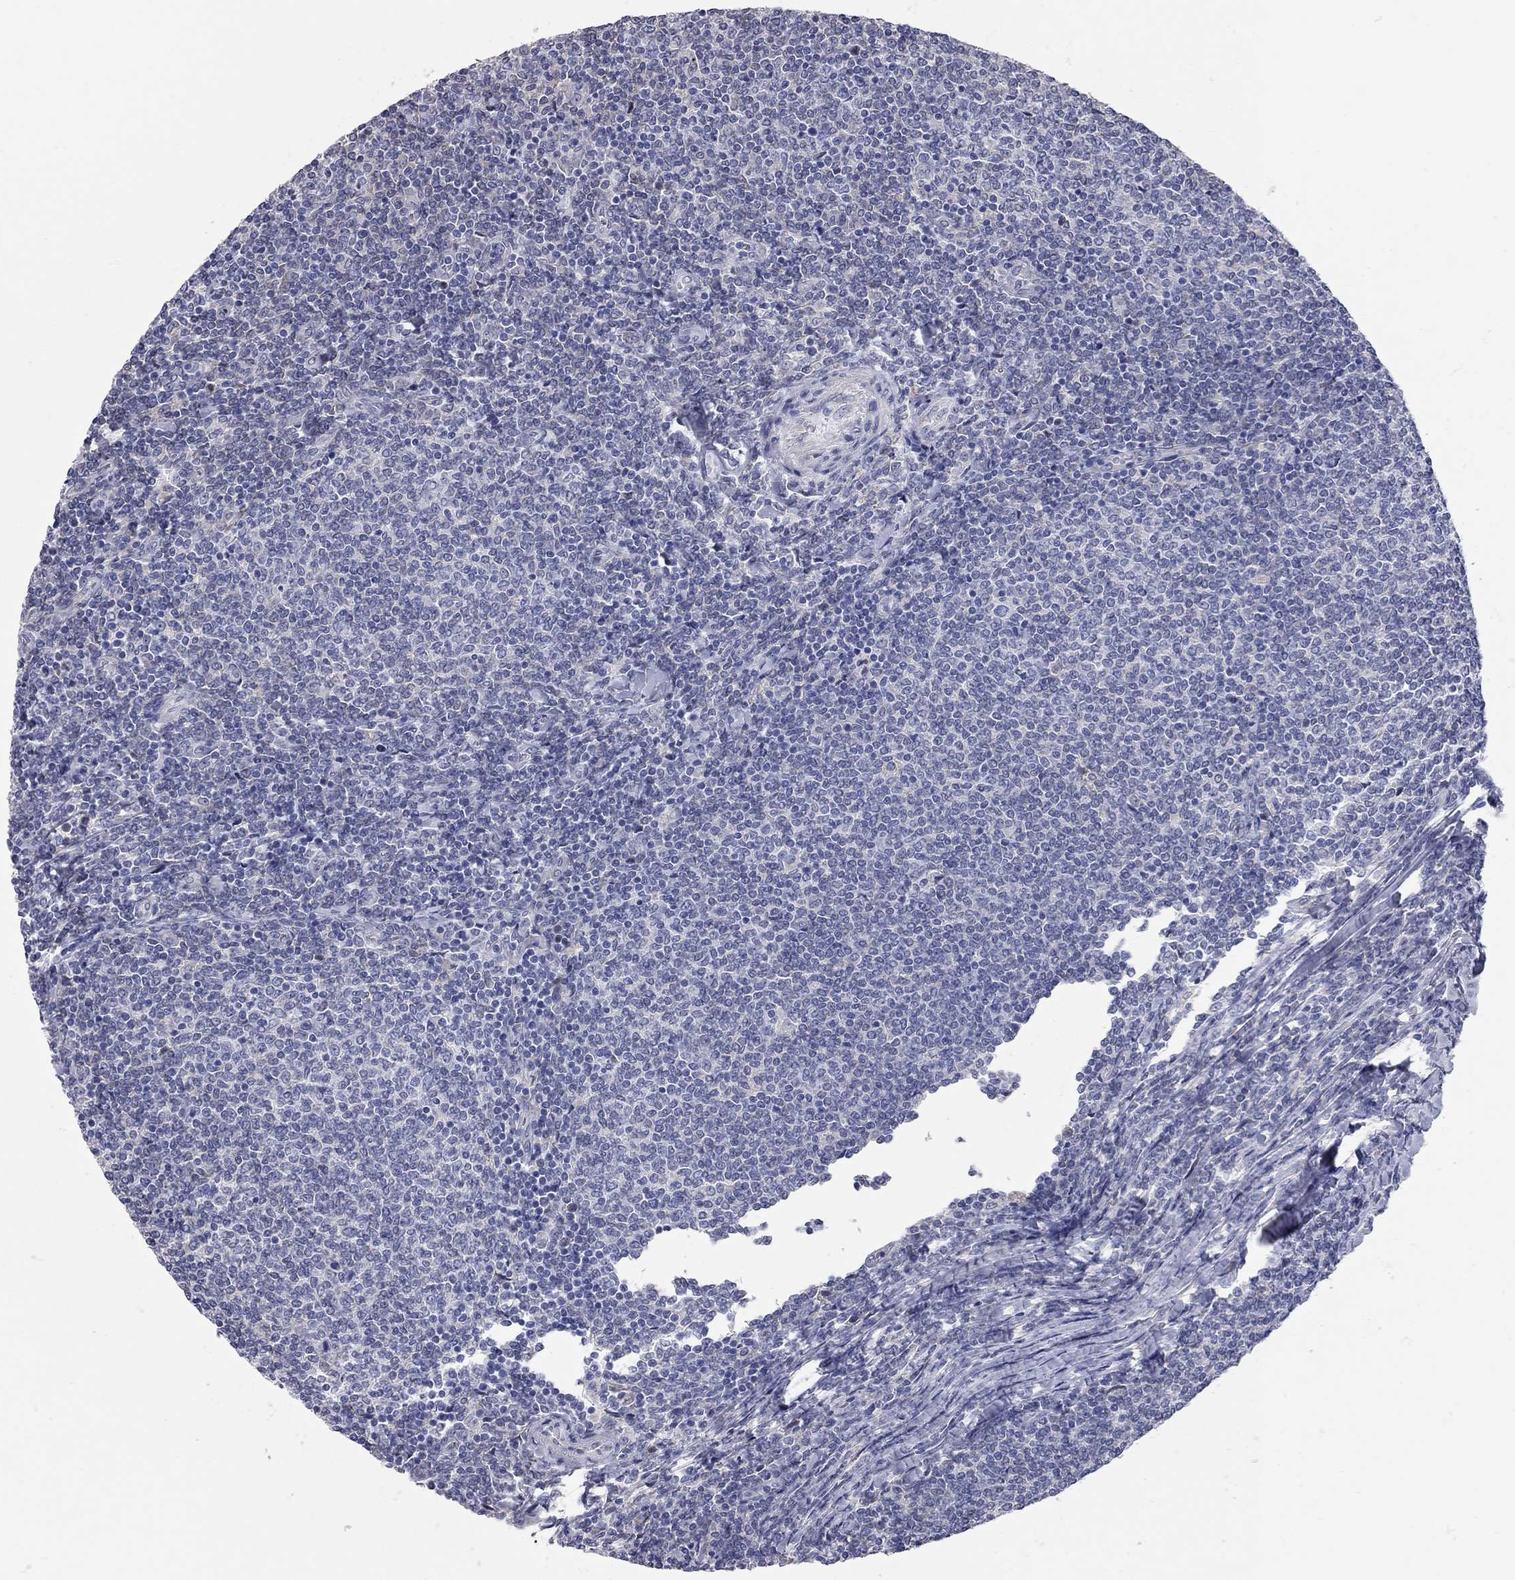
{"staining": {"intensity": "negative", "quantity": "none", "location": "none"}, "tissue": "lymphoma", "cell_type": "Tumor cells", "image_type": "cancer", "snomed": [{"axis": "morphology", "description": "Malignant lymphoma, non-Hodgkin's type, Low grade"}, {"axis": "topography", "description": "Lymph node"}], "caption": "Image shows no protein staining in tumor cells of malignant lymphoma, non-Hodgkin's type (low-grade) tissue.", "gene": "XAGE2", "patient": {"sex": "male", "age": 52}}